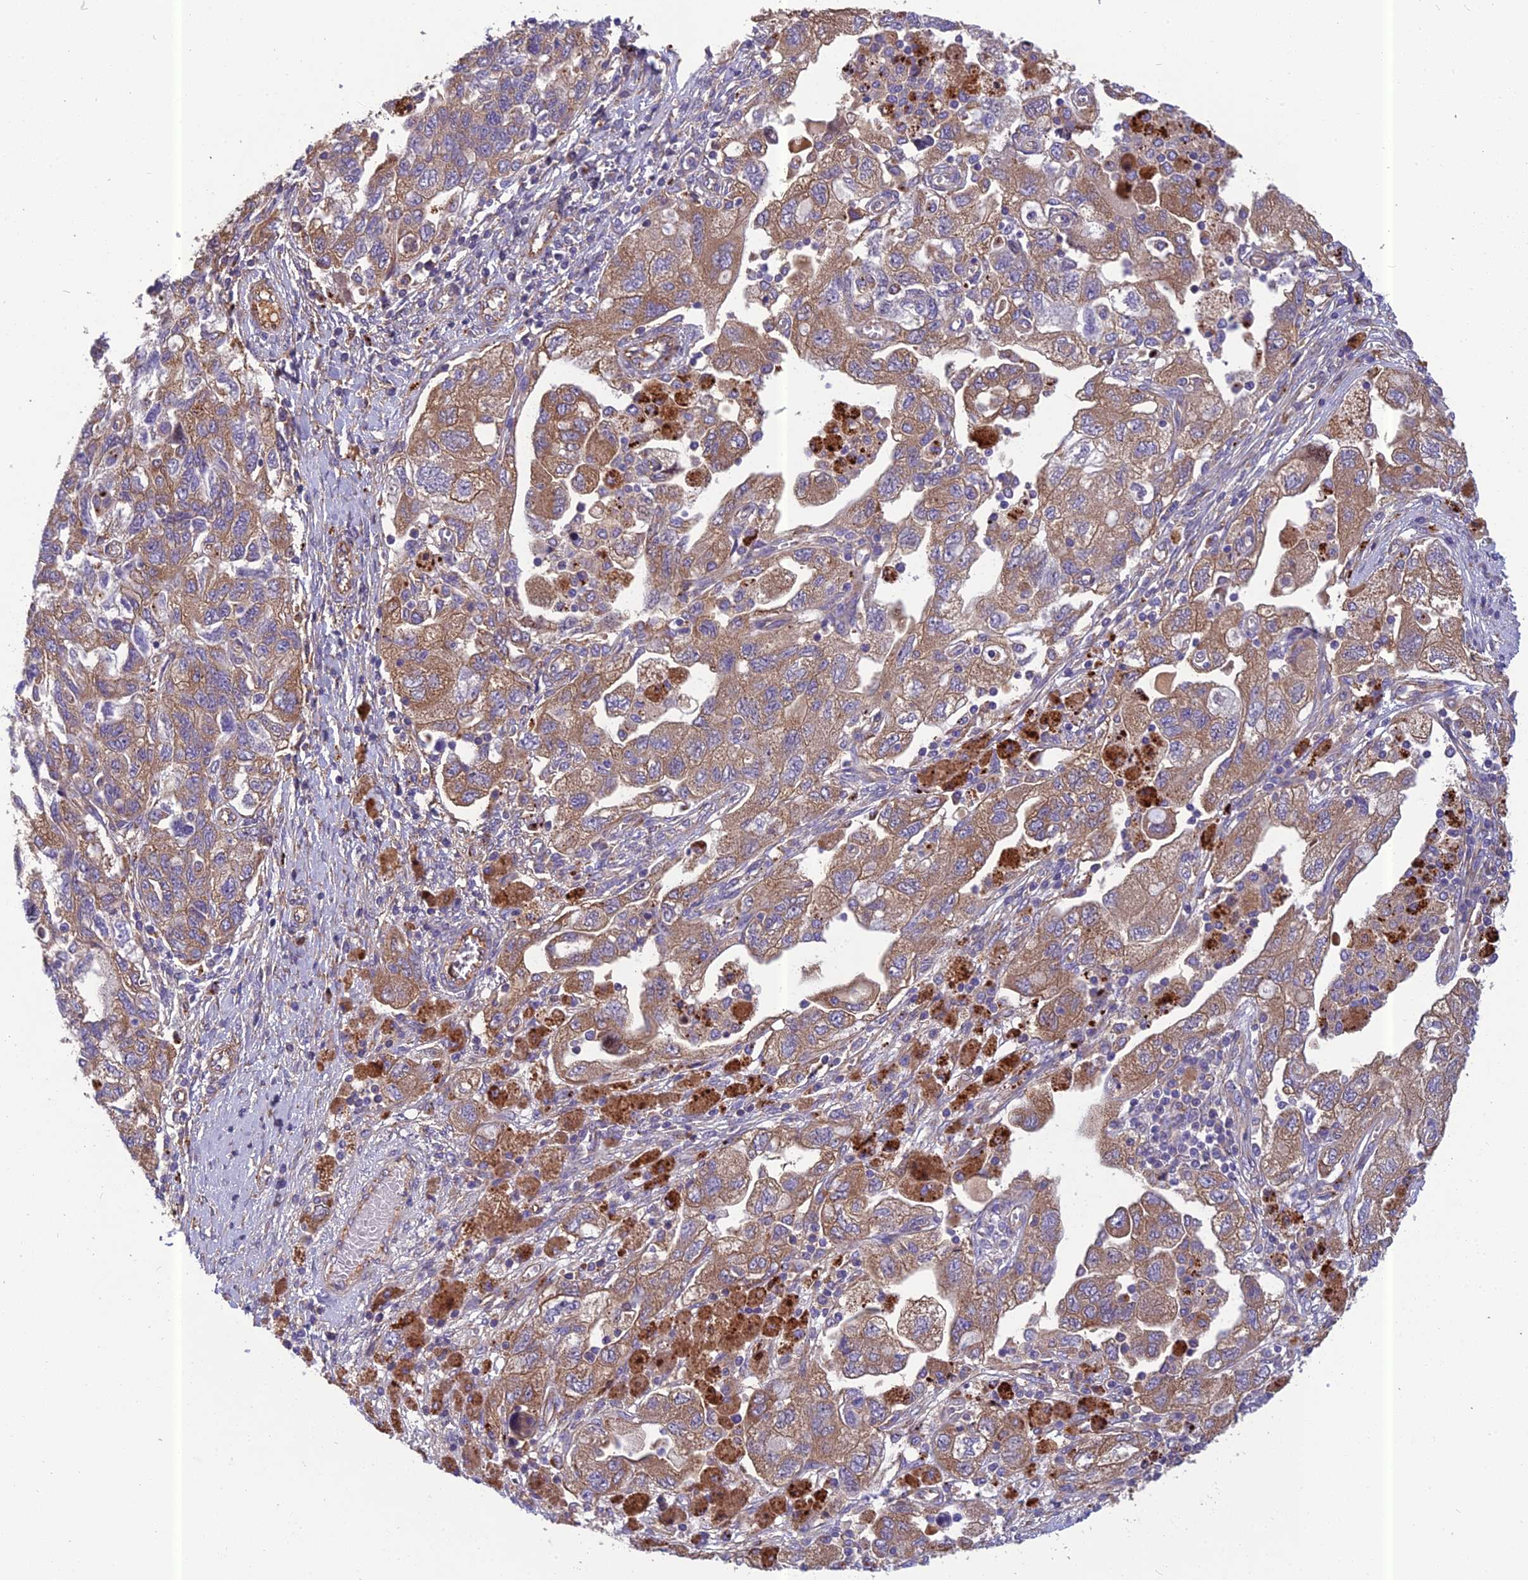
{"staining": {"intensity": "moderate", "quantity": ">75%", "location": "cytoplasmic/membranous"}, "tissue": "ovarian cancer", "cell_type": "Tumor cells", "image_type": "cancer", "snomed": [{"axis": "morphology", "description": "Carcinoma, NOS"}, {"axis": "morphology", "description": "Cystadenocarcinoma, serous, NOS"}, {"axis": "topography", "description": "Ovary"}], "caption": "A high-resolution histopathology image shows immunohistochemistry (IHC) staining of ovarian cancer, which displays moderate cytoplasmic/membranous expression in approximately >75% of tumor cells.", "gene": "SPDL1", "patient": {"sex": "female", "age": 69}}